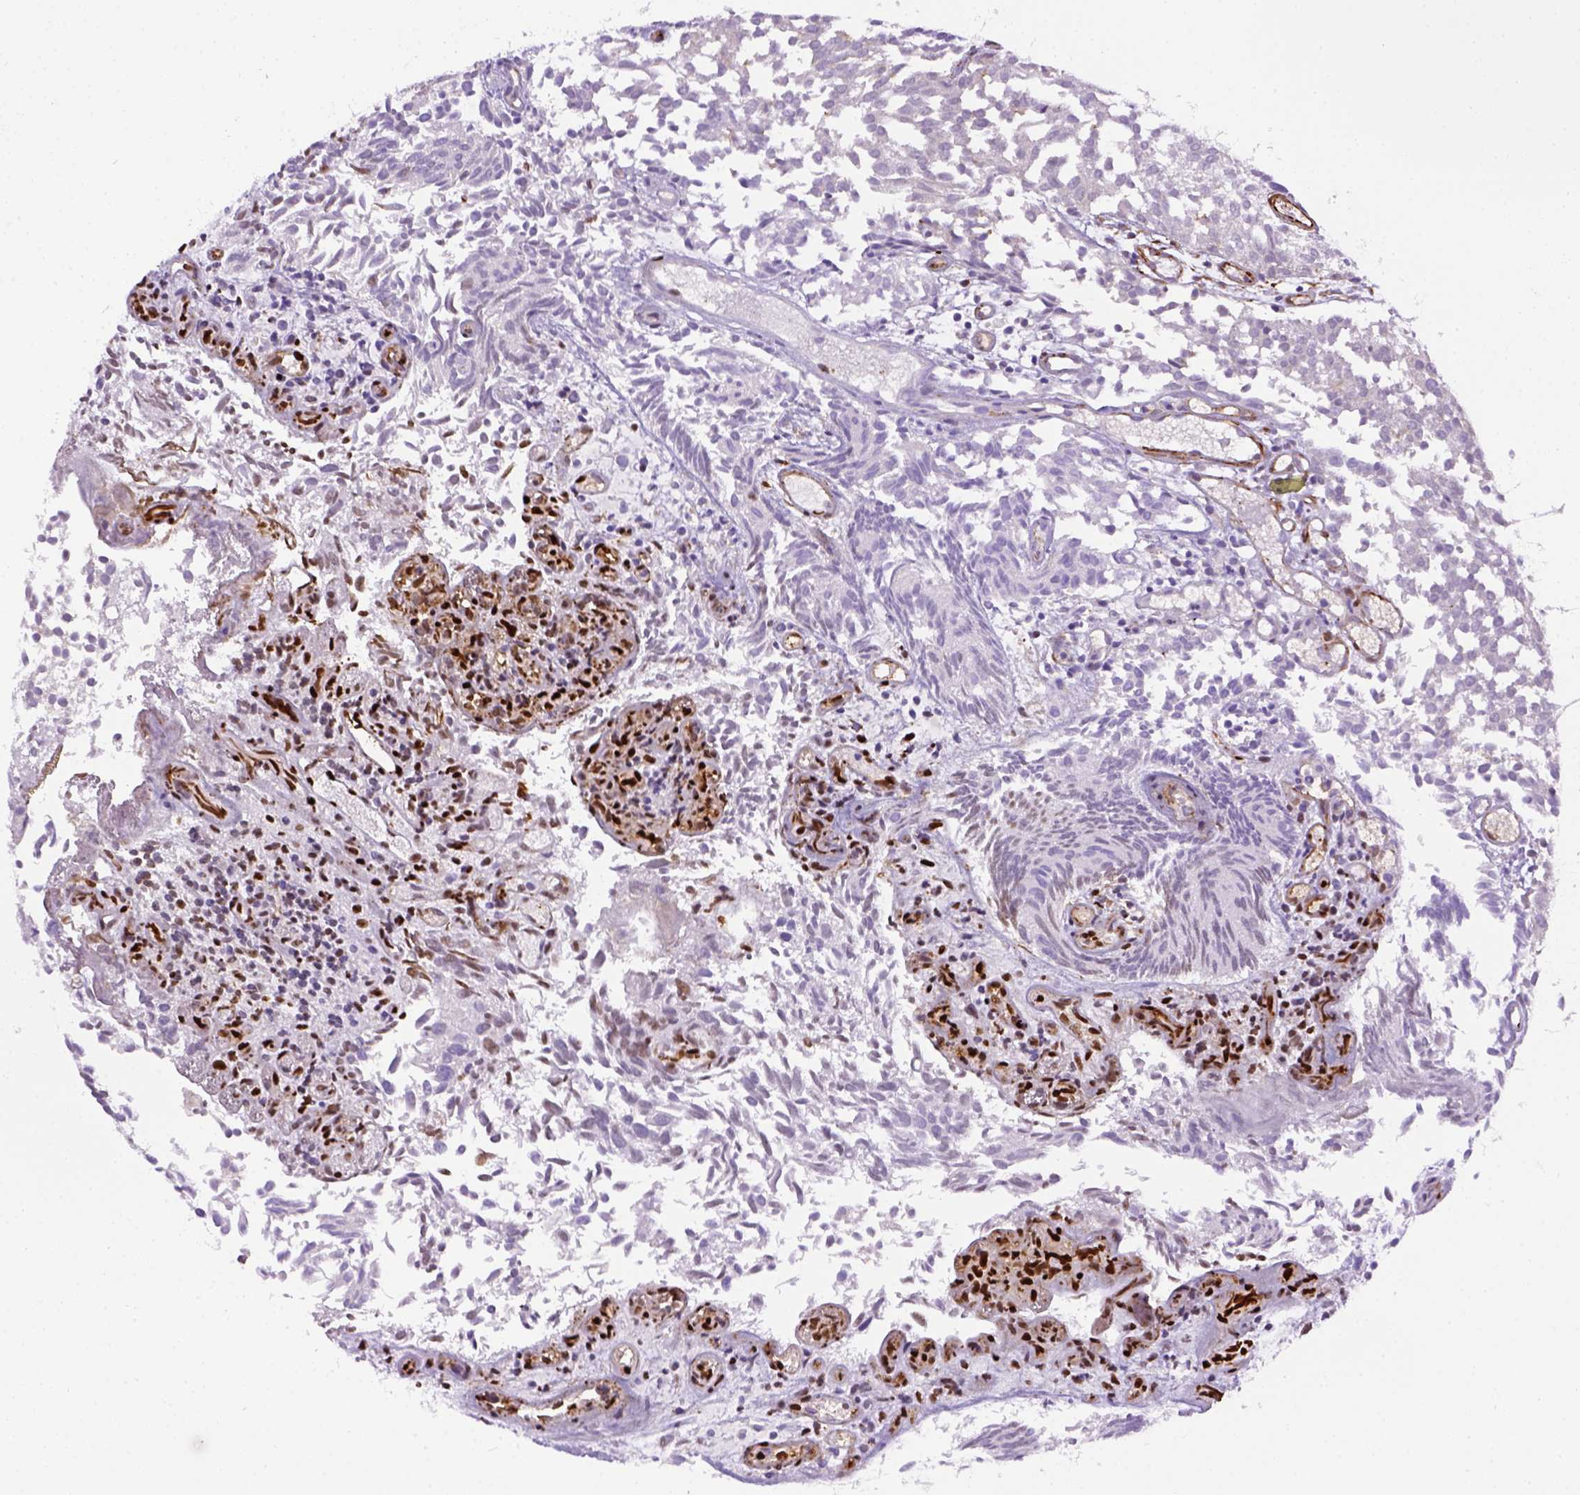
{"staining": {"intensity": "weak", "quantity": "<25%", "location": "cytoplasmic/membranous"}, "tissue": "urothelial cancer", "cell_type": "Tumor cells", "image_type": "cancer", "snomed": [{"axis": "morphology", "description": "Urothelial carcinoma, Low grade"}, {"axis": "topography", "description": "Urinary bladder"}], "caption": "The photomicrograph shows no significant positivity in tumor cells of urothelial carcinoma (low-grade).", "gene": "KAZN", "patient": {"sex": "male", "age": 70}}